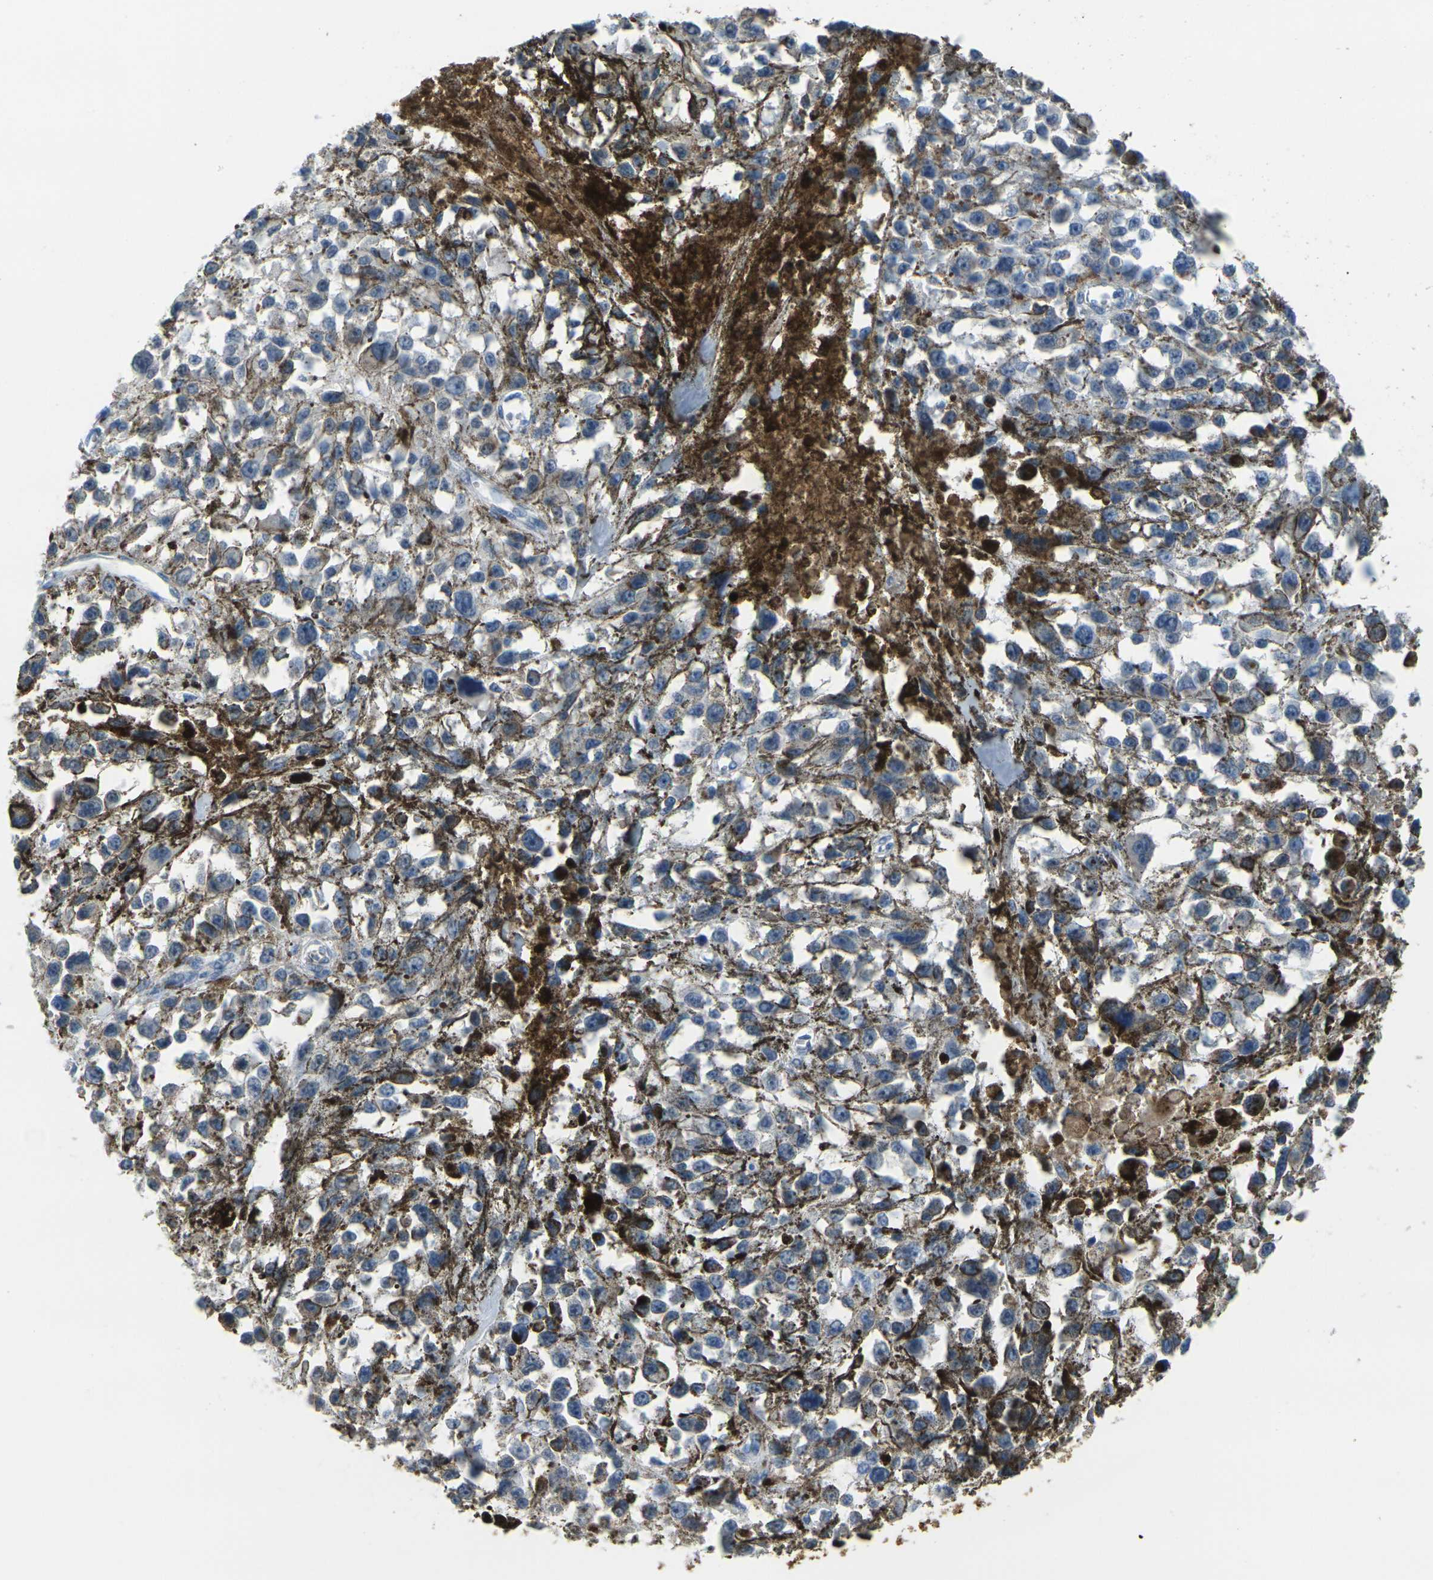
{"staining": {"intensity": "negative", "quantity": "none", "location": "none"}, "tissue": "melanoma", "cell_type": "Tumor cells", "image_type": "cancer", "snomed": [{"axis": "morphology", "description": "Malignant melanoma, Metastatic site"}, {"axis": "topography", "description": "Lymph node"}], "caption": "Tumor cells show no significant protein staining in malignant melanoma (metastatic site).", "gene": "PLCD1", "patient": {"sex": "male", "age": 59}}